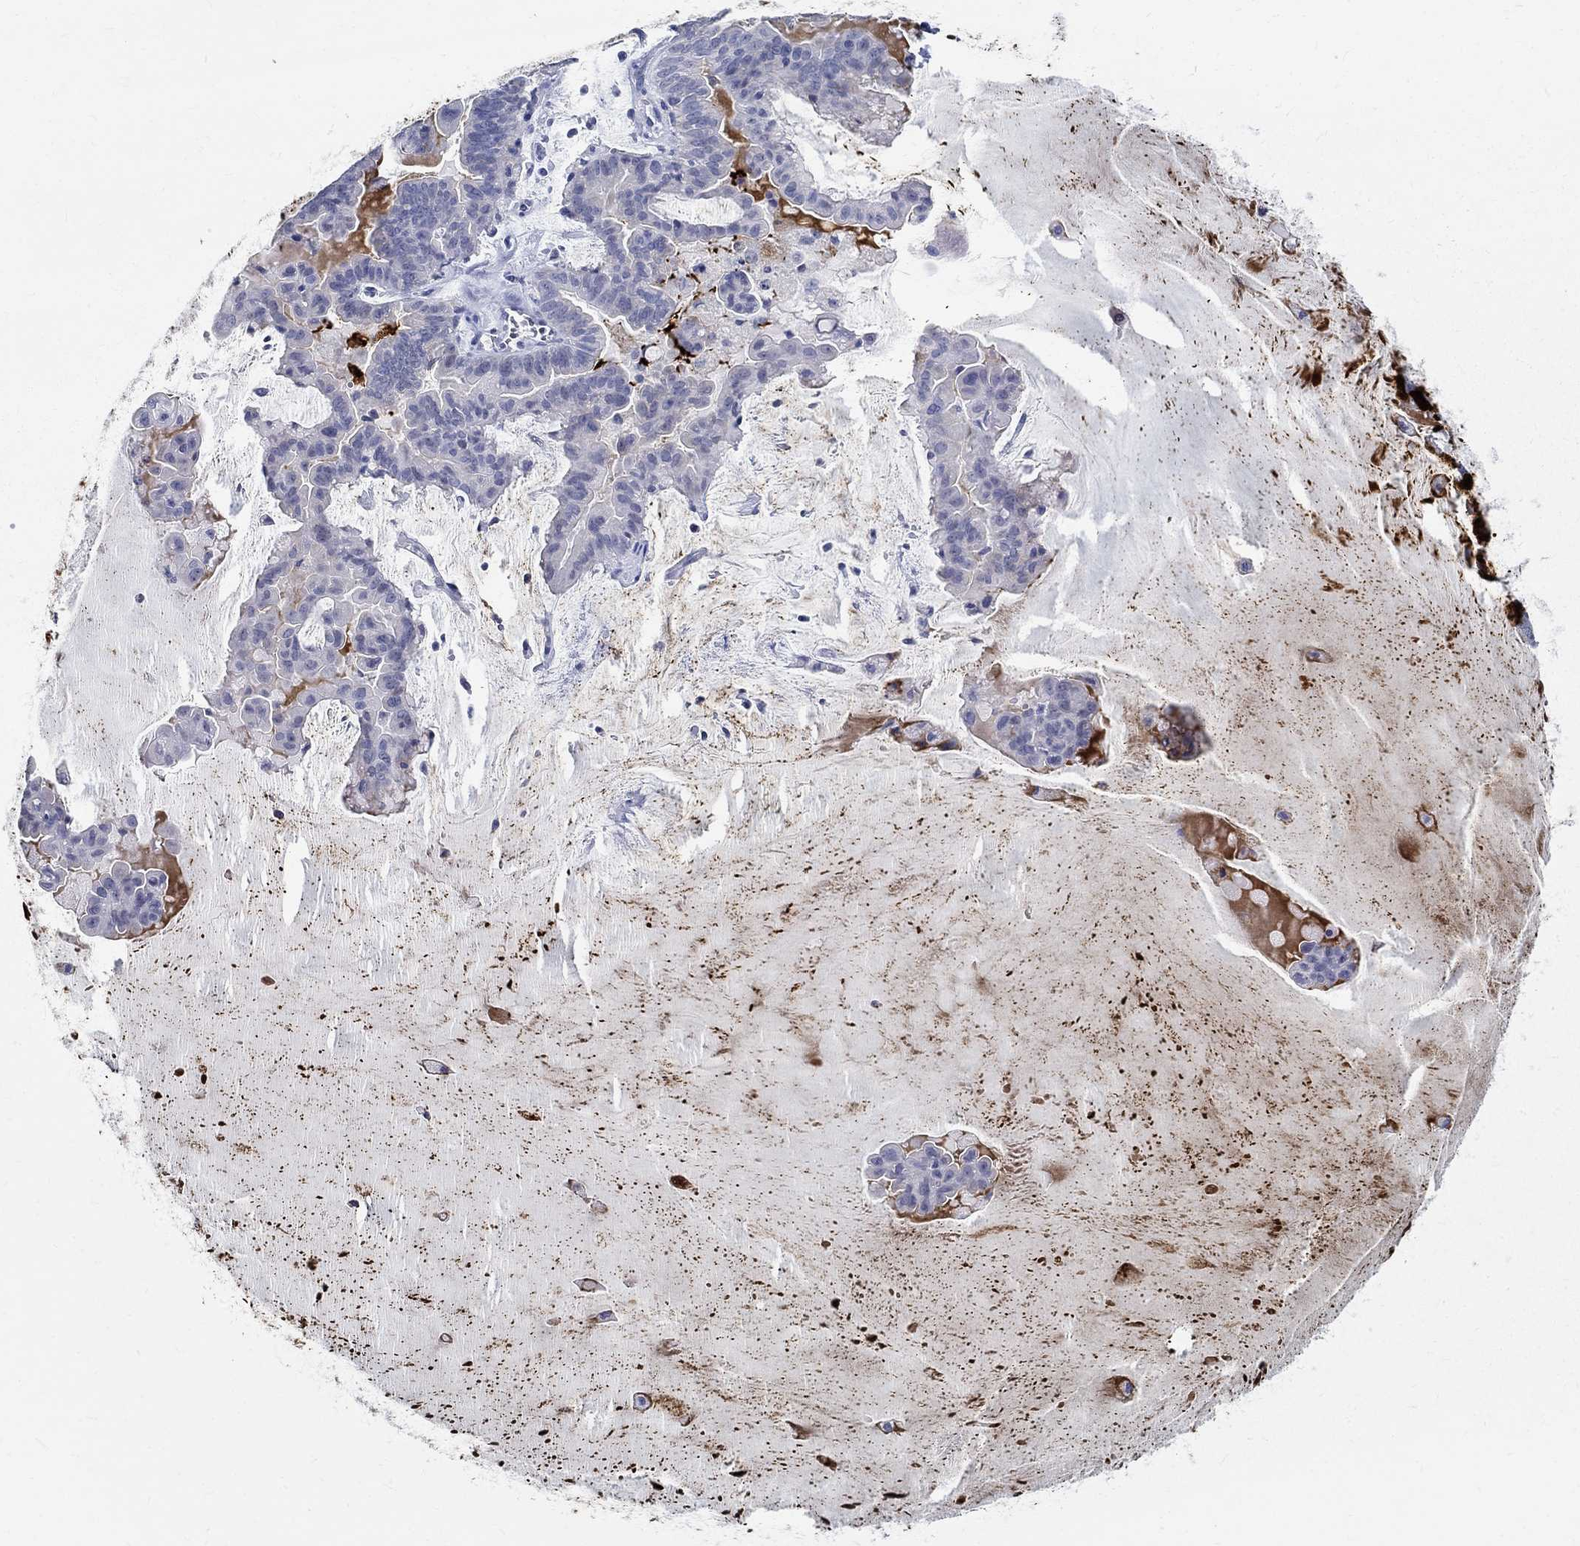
{"staining": {"intensity": "strong", "quantity": "<25%", "location": "cytoplasmic/membranous"}, "tissue": "ovarian cancer", "cell_type": "Tumor cells", "image_type": "cancer", "snomed": [{"axis": "morphology", "description": "Cystadenocarcinoma, mucinous, NOS"}, {"axis": "topography", "description": "Ovary"}], "caption": "Ovarian cancer (mucinous cystadenocarcinoma) was stained to show a protein in brown. There is medium levels of strong cytoplasmic/membranous staining in about <25% of tumor cells.", "gene": "BSPRY", "patient": {"sex": "female", "age": 63}}